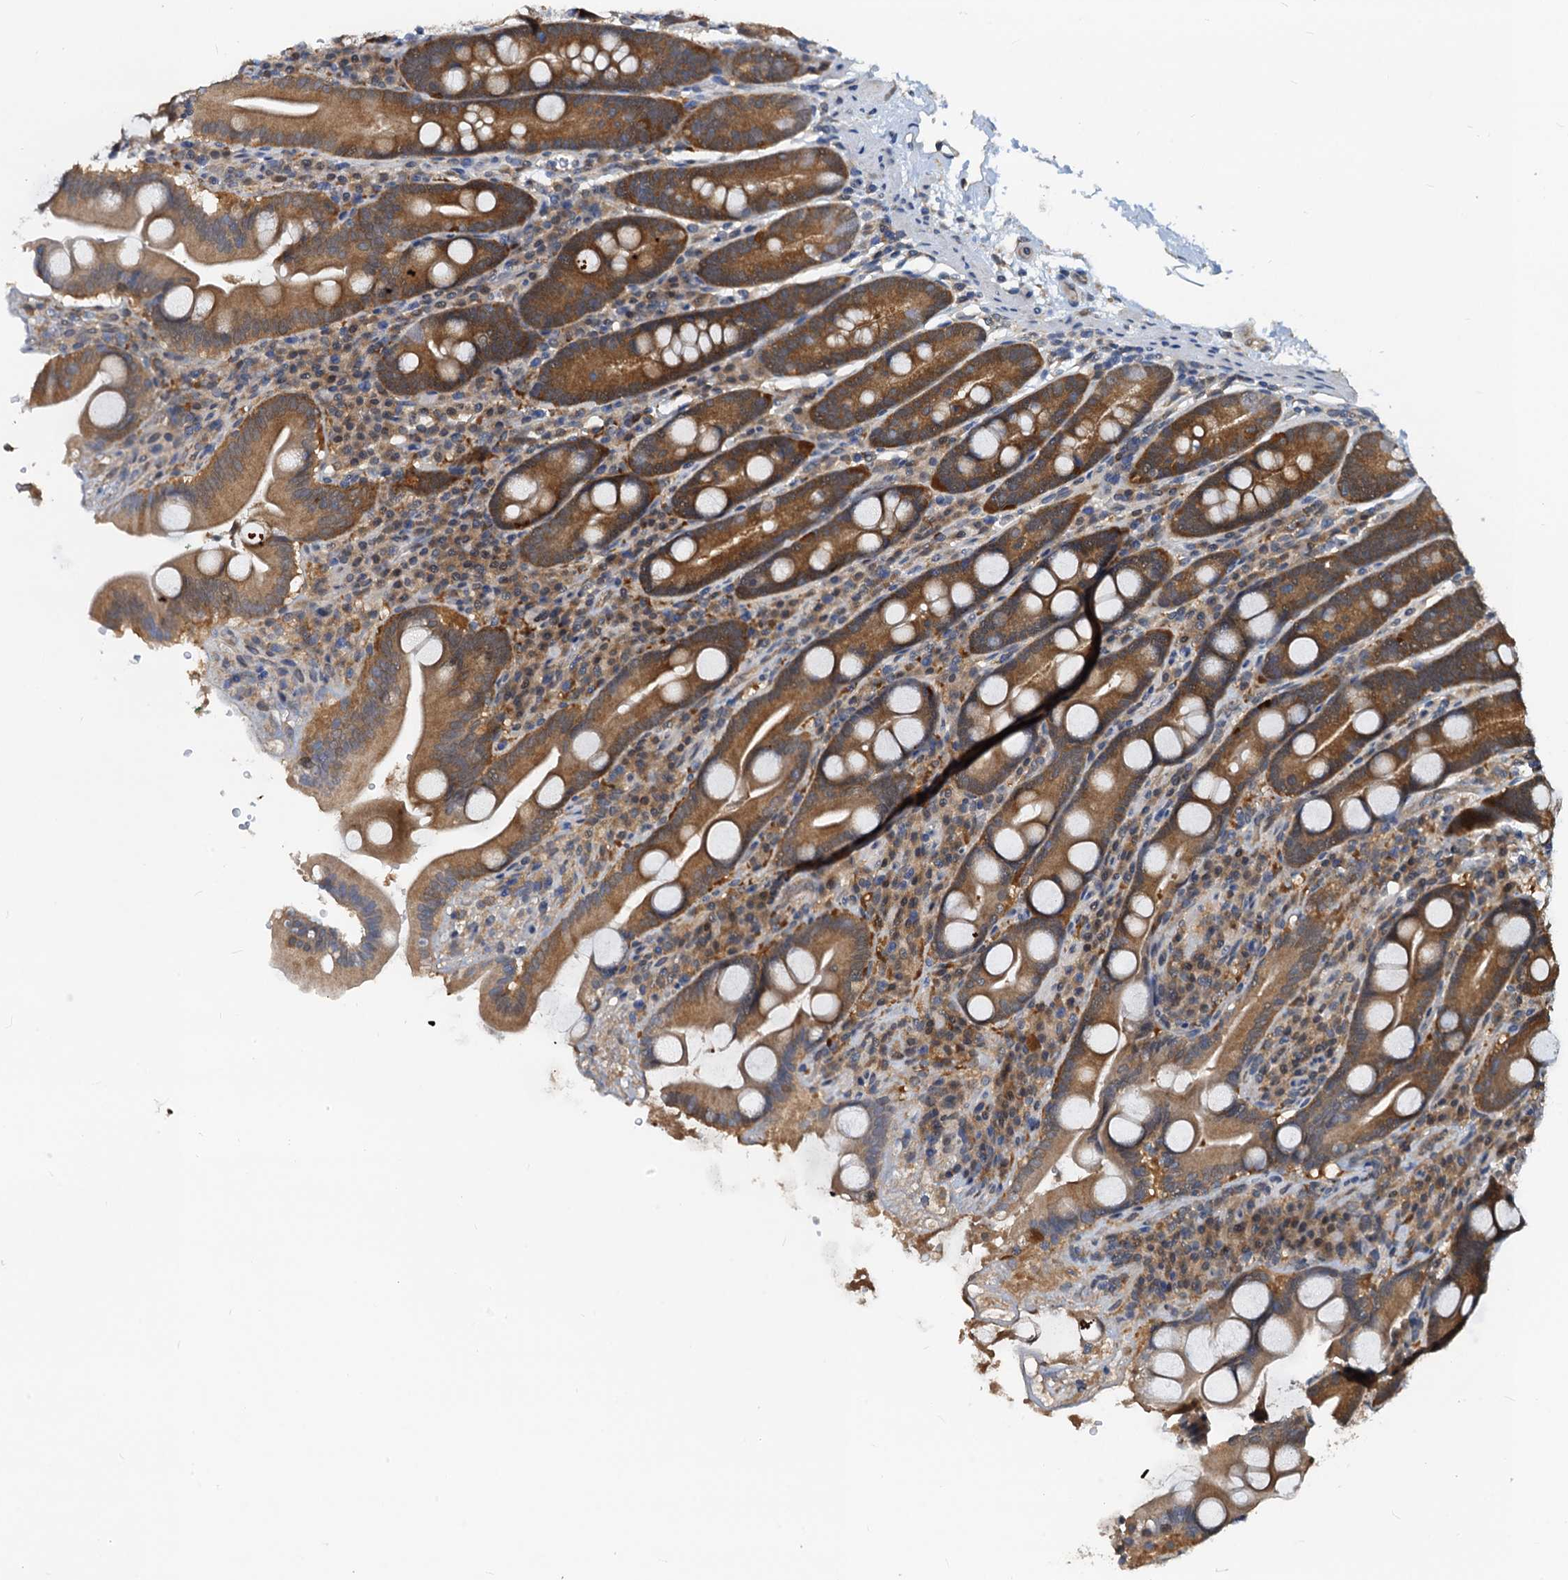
{"staining": {"intensity": "strong", "quantity": "25%-75%", "location": "cytoplasmic/membranous"}, "tissue": "duodenum", "cell_type": "Glandular cells", "image_type": "normal", "snomed": [{"axis": "morphology", "description": "Normal tissue, NOS"}, {"axis": "topography", "description": "Duodenum"}], "caption": "An immunohistochemistry image of normal tissue is shown. Protein staining in brown highlights strong cytoplasmic/membranous positivity in duodenum within glandular cells.", "gene": "PTGES3", "patient": {"sex": "male", "age": 35}}